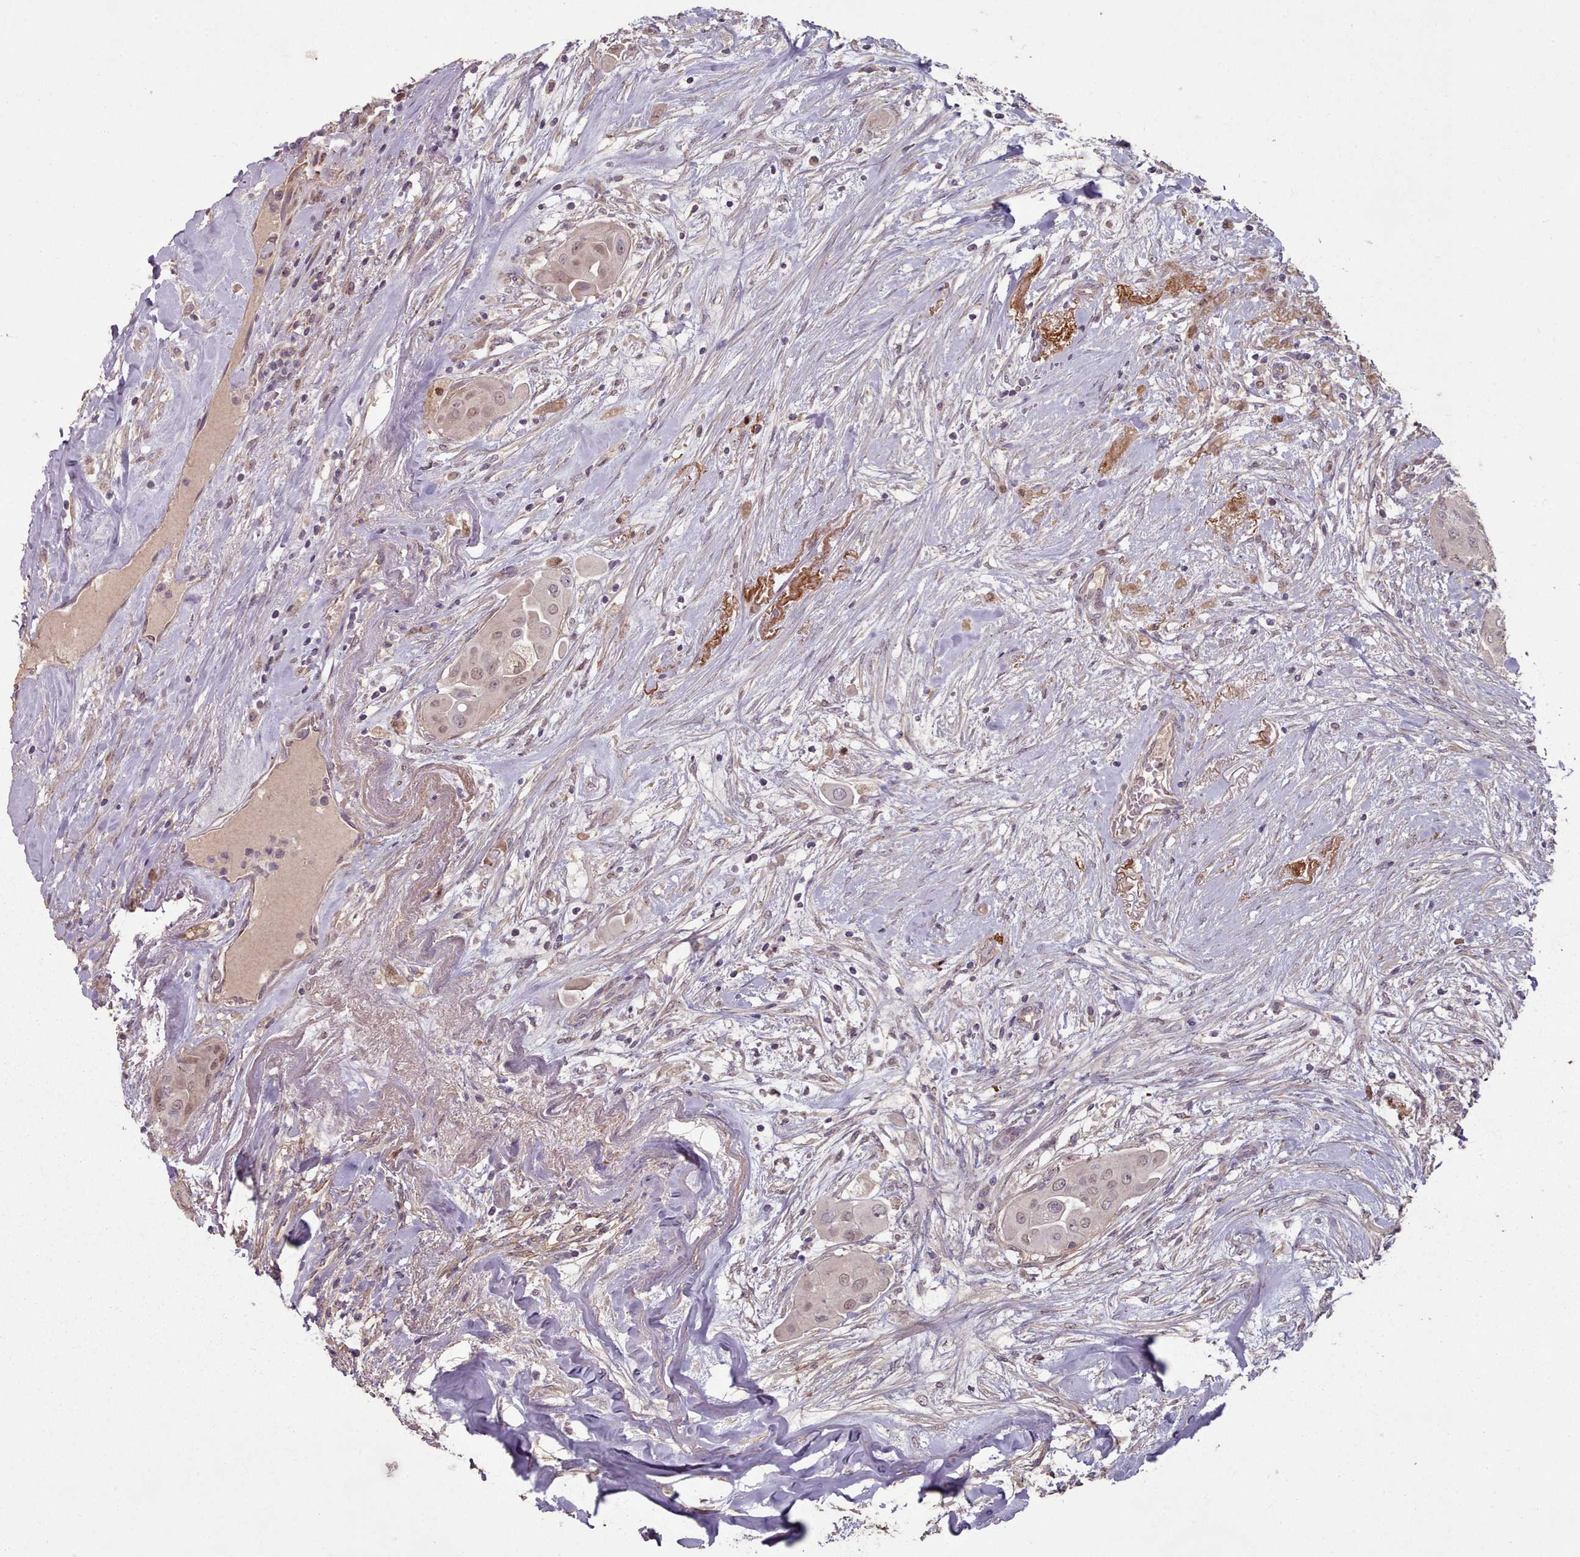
{"staining": {"intensity": "moderate", "quantity": ">75%", "location": "cytoplasmic/membranous,nuclear"}, "tissue": "thyroid cancer", "cell_type": "Tumor cells", "image_type": "cancer", "snomed": [{"axis": "morphology", "description": "Papillary adenocarcinoma, NOS"}, {"axis": "topography", "description": "Thyroid gland"}], "caption": "This image exhibits thyroid cancer (papillary adenocarcinoma) stained with immunohistochemistry (IHC) to label a protein in brown. The cytoplasmic/membranous and nuclear of tumor cells show moderate positivity for the protein. Nuclei are counter-stained blue.", "gene": "ERCC6L", "patient": {"sex": "female", "age": 59}}